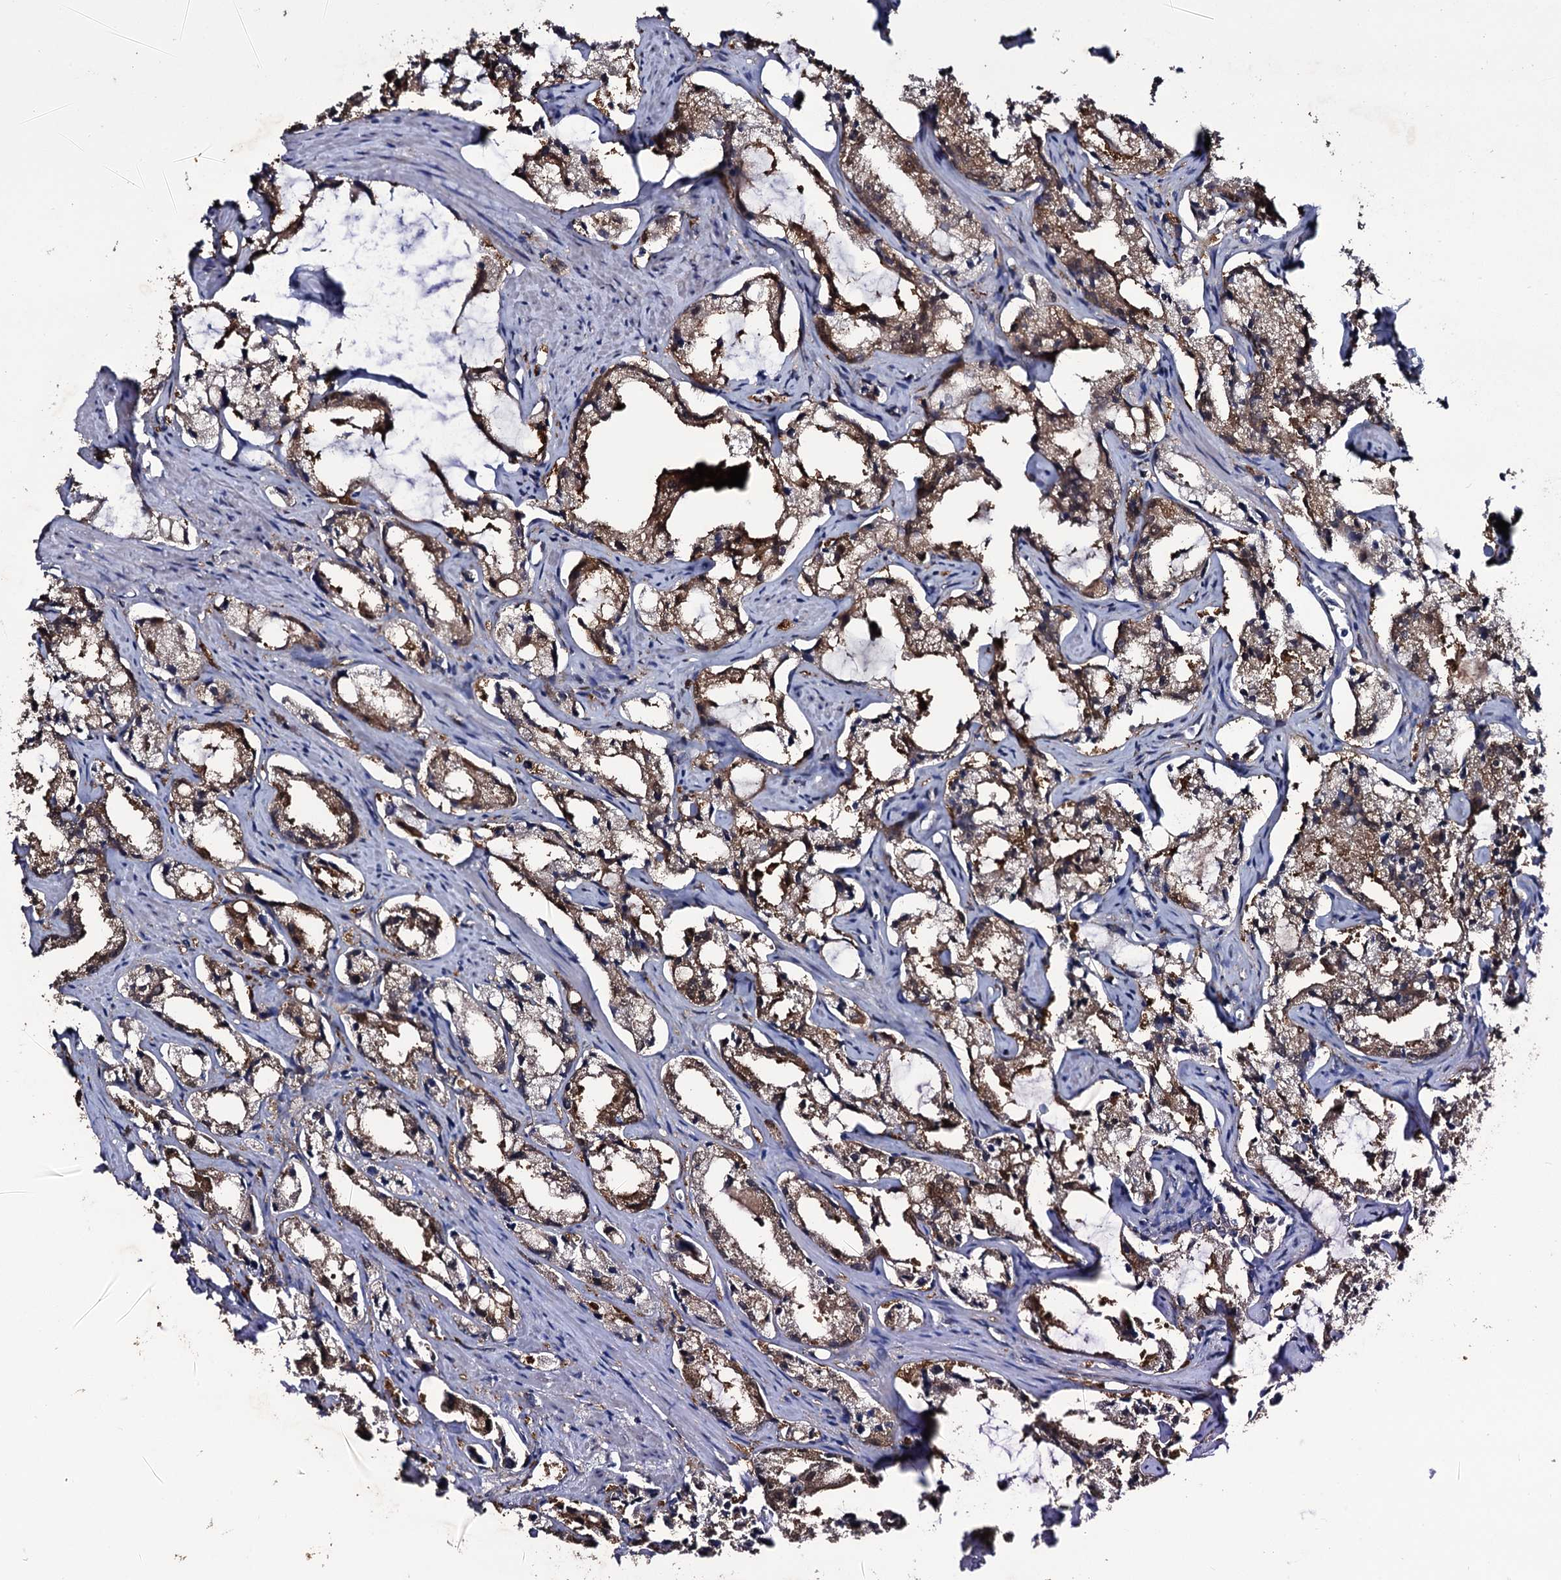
{"staining": {"intensity": "moderate", "quantity": ">75%", "location": "cytoplasmic/membranous"}, "tissue": "prostate cancer", "cell_type": "Tumor cells", "image_type": "cancer", "snomed": [{"axis": "morphology", "description": "Adenocarcinoma, High grade"}, {"axis": "topography", "description": "Prostate"}], "caption": "Immunohistochemistry (IHC) micrograph of prostate adenocarcinoma (high-grade) stained for a protein (brown), which reveals medium levels of moderate cytoplasmic/membranous staining in approximately >75% of tumor cells.", "gene": "CRYL1", "patient": {"sex": "male", "age": 66}}